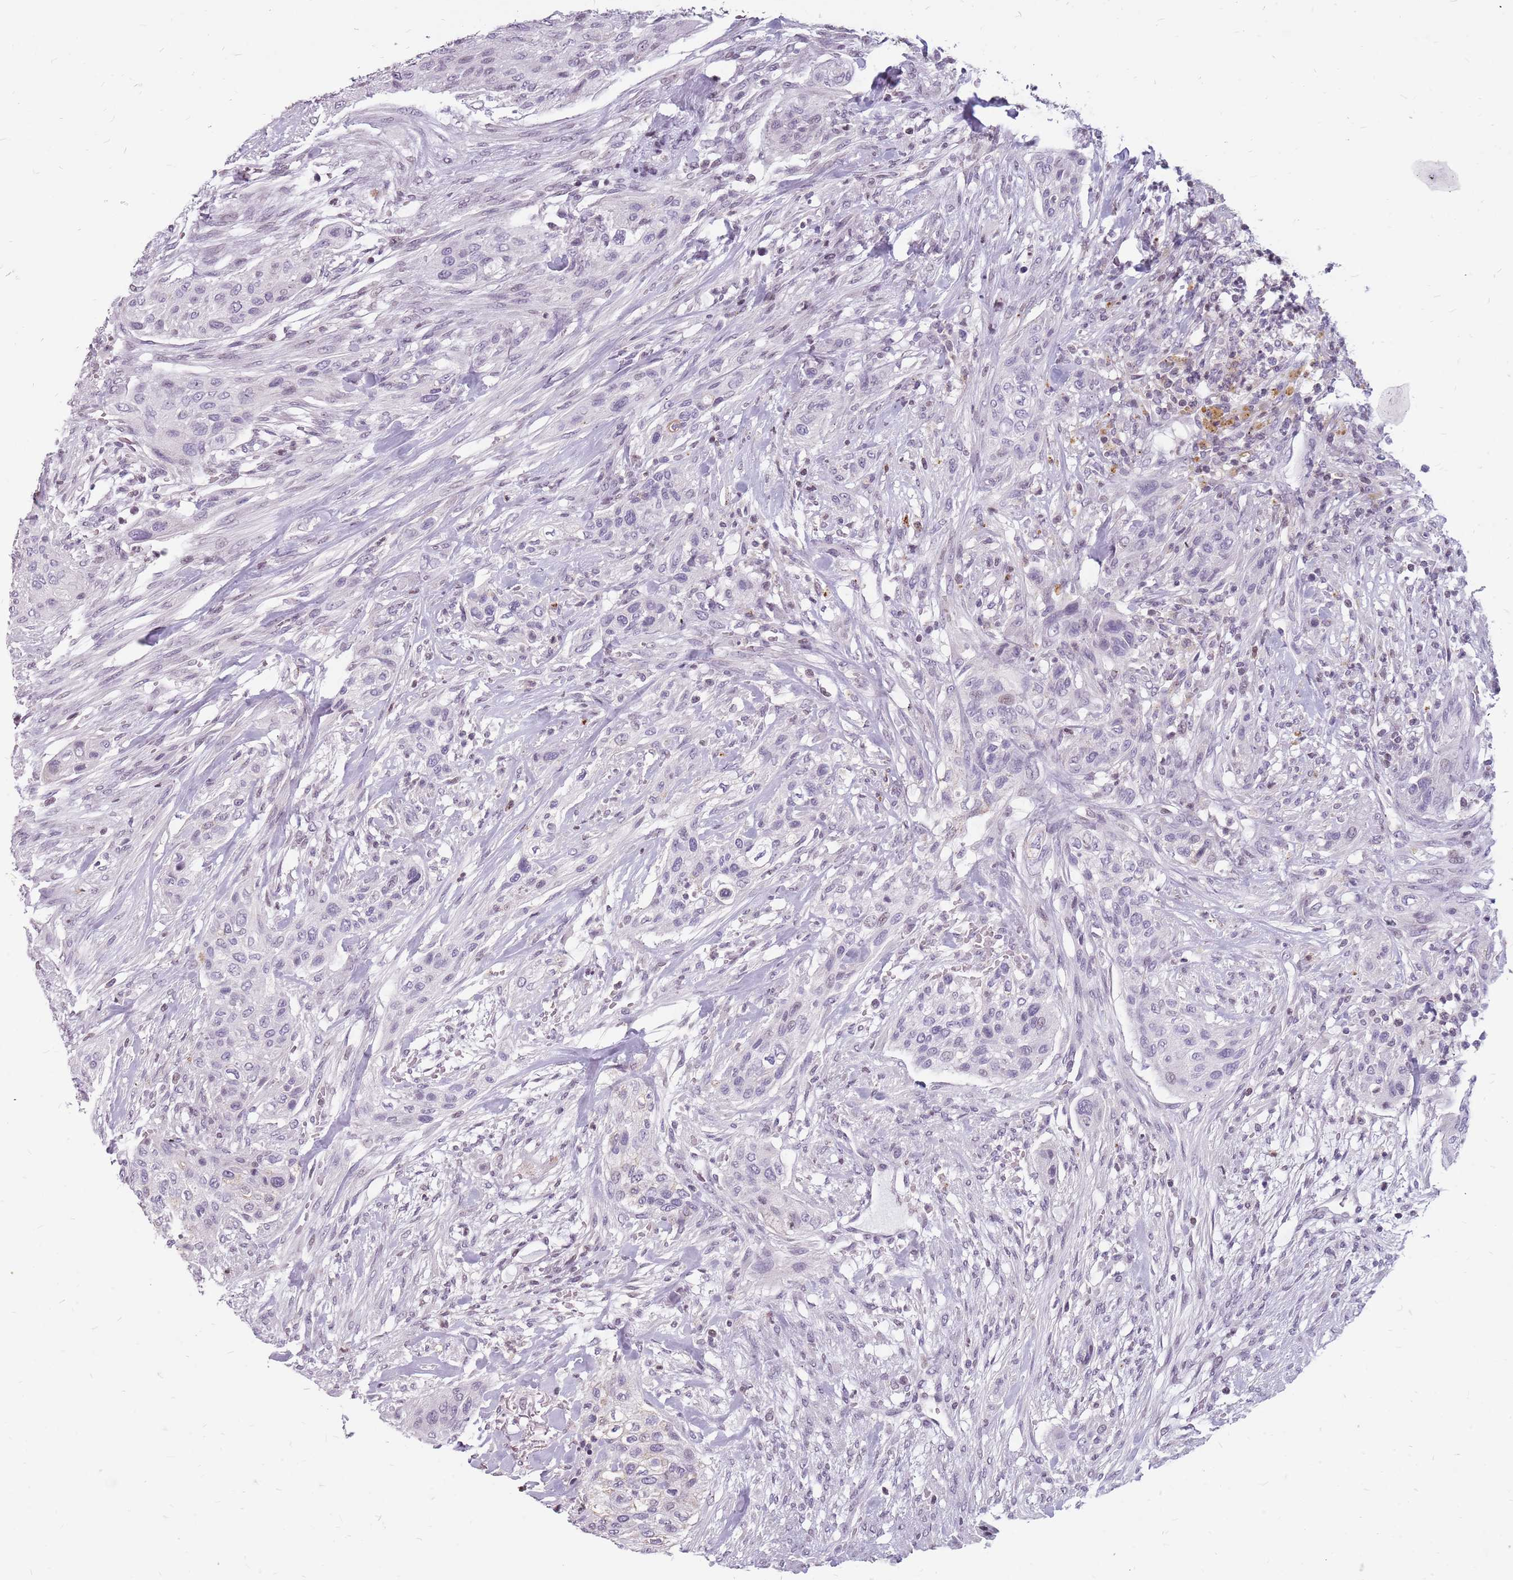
{"staining": {"intensity": "negative", "quantity": "none", "location": "none"}, "tissue": "urothelial cancer", "cell_type": "Tumor cells", "image_type": "cancer", "snomed": [{"axis": "morphology", "description": "Urothelial carcinoma, High grade"}, {"axis": "topography", "description": "Urinary bladder"}], "caption": "Tumor cells are negative for brown protein staining in high-grade urothelial carcinoma.", "gene": "NEK6", "patient": {"sex": "male", "age": 35}}